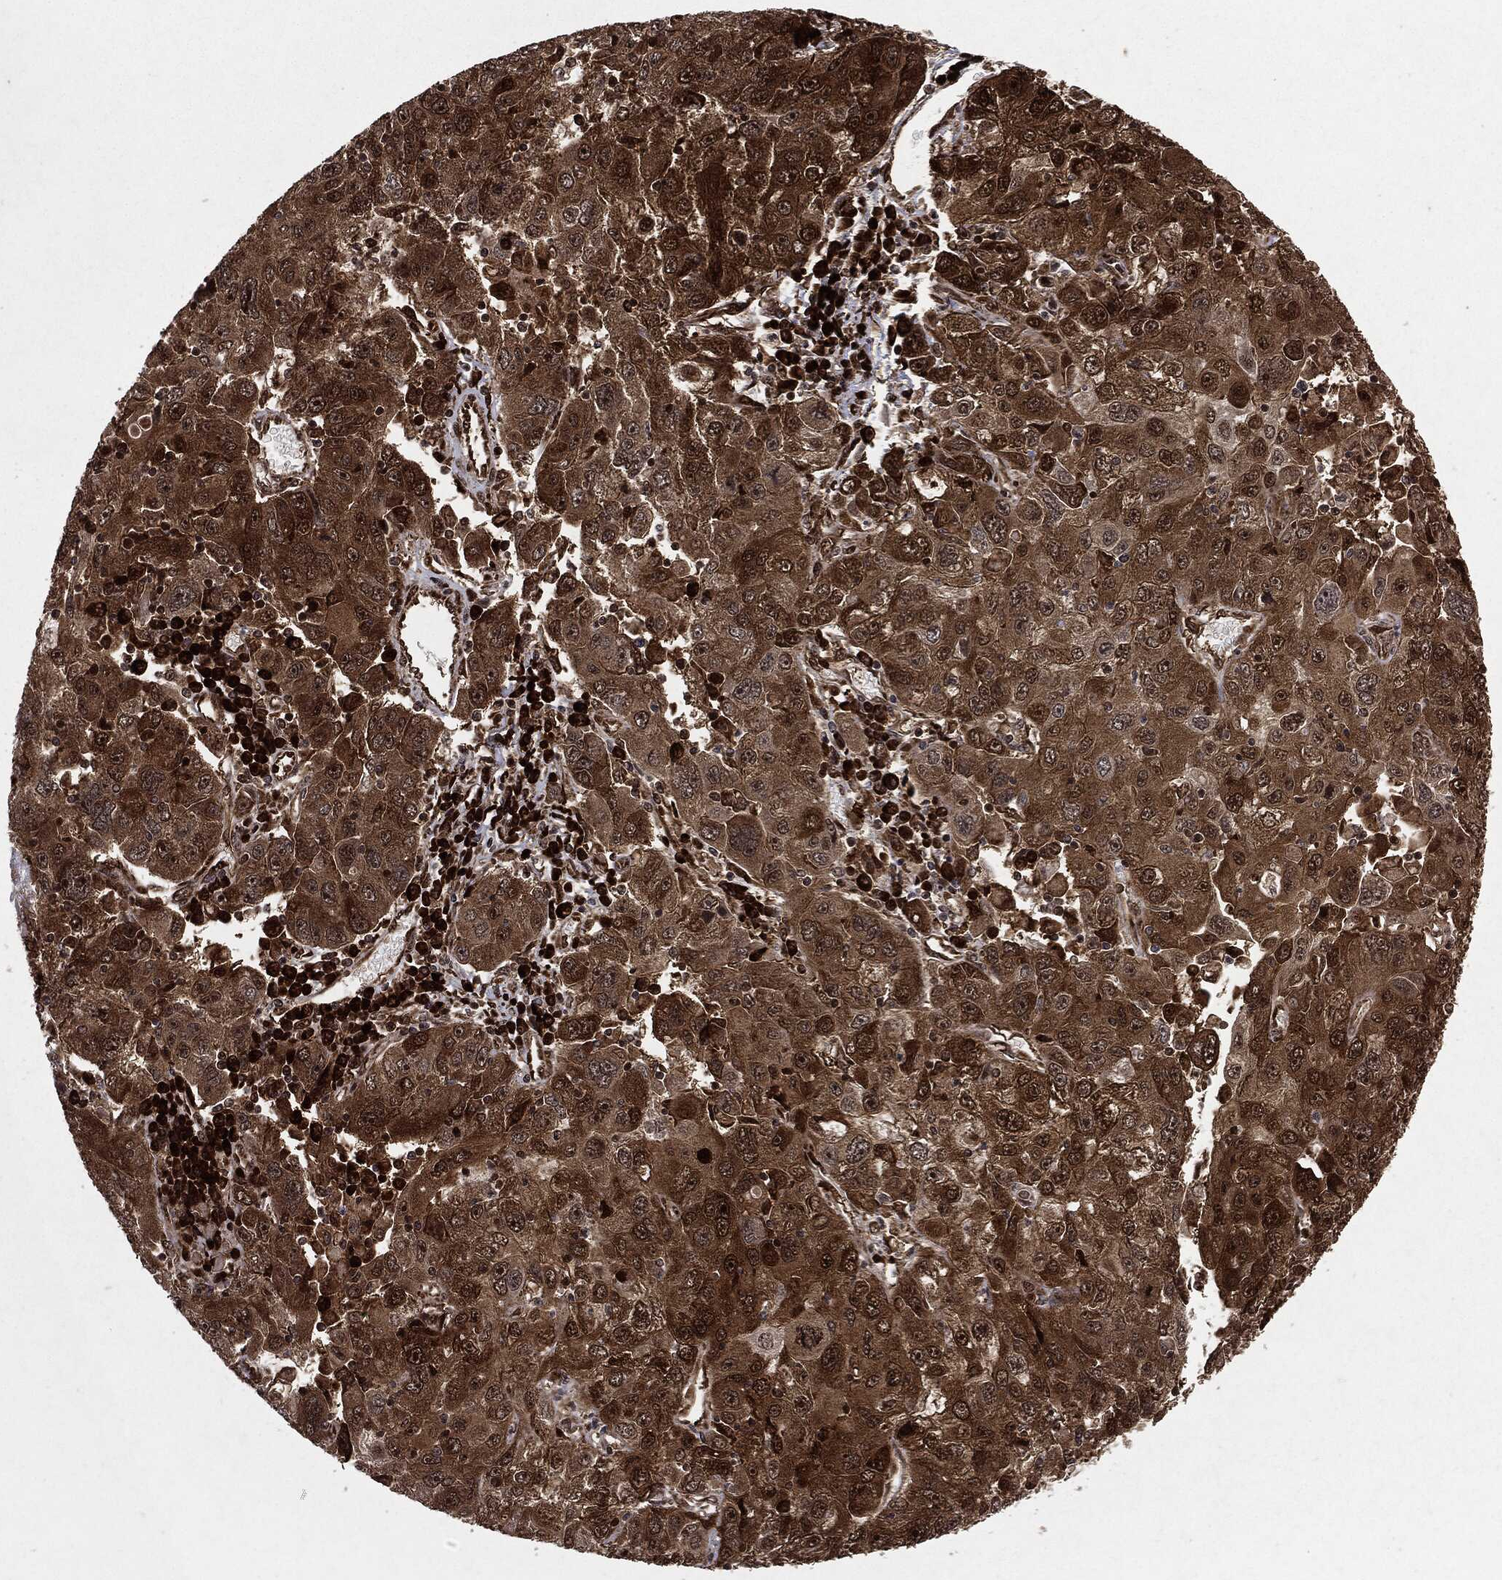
{"staining": {"intensity": "strong", "quantity": ">75%", "location": "cytoplasmic/membranous,nuclear"}, "tissue": "stomach cancer", "cell_type": "Tumor cells", "image_type": "cancer", "snomed": [{"axis": "morphology", "description": "Adenocarcinoma, NOS"}, {"axis": "topography", "description": "Stomach"}], "caption": "Strong cytoplasmic/membranous and nuclear staining for a protein is identified in approximately >75% of tumor cells of adenocarcinoma (stomach) using immunohistochemistry (IHC).", "gene": "OTUB1", "patient": {"sex": "male", "age": 56}}